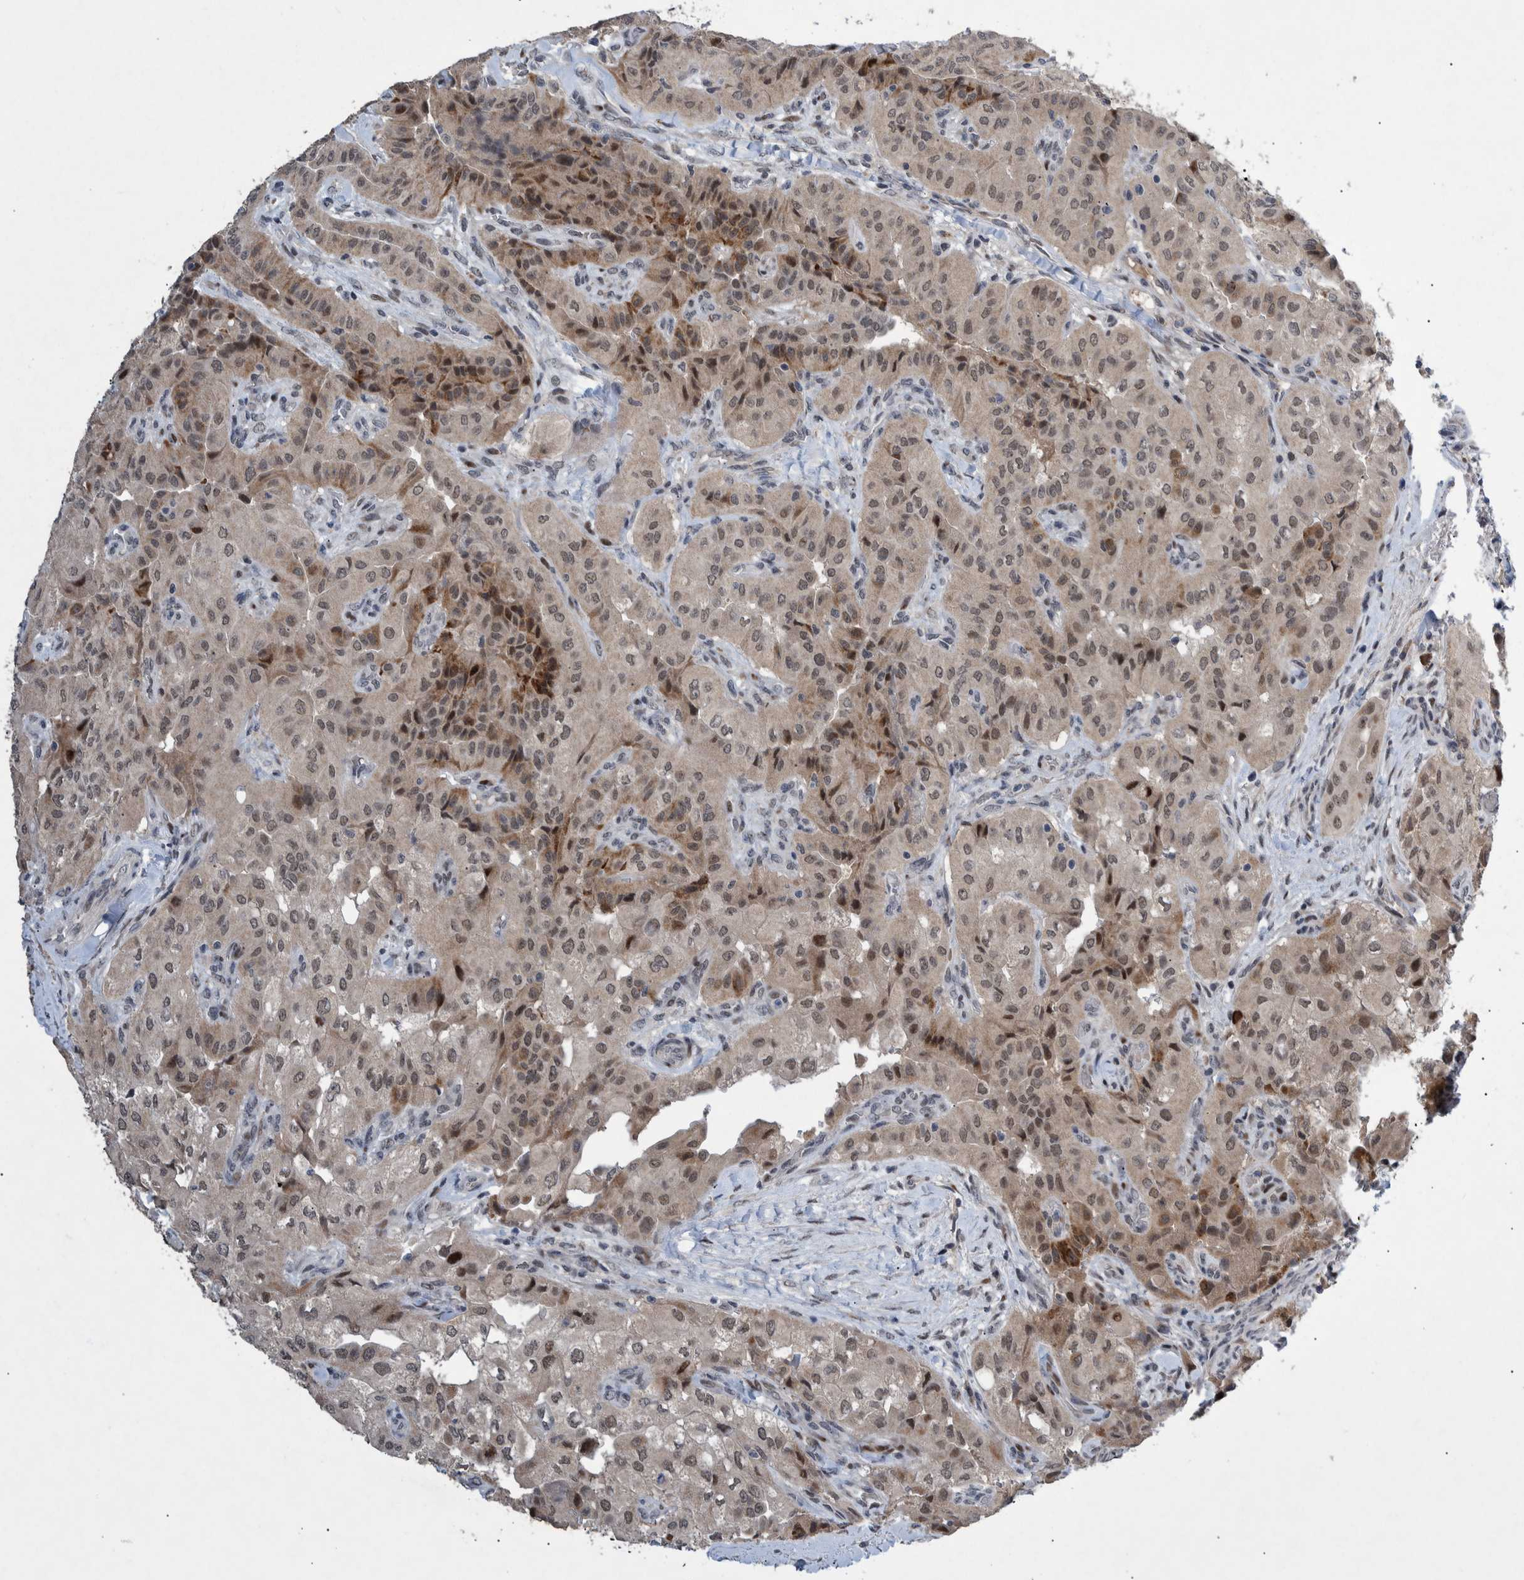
{"staining": {"intensity": "weak", "quantity": ">75%", "location": "nuclear"}, "tissue": "thyroid cancer", "cell_type": "Tumor cells", "image_type": "cancer", "snomed": [{"axis": "morphology", "description": "Papillary adenocarcinoma, NOS"}, {"axis": "topography", "description": "Thyroid gland"}], "caption": "Protein analysis of thyroid papillary adenocarcinoma tissue exhibits weak nuclear positivity in about >75% of tumor cells.", "gene": "ESRP1", "patient": {"sex": "female", "age": 59}}